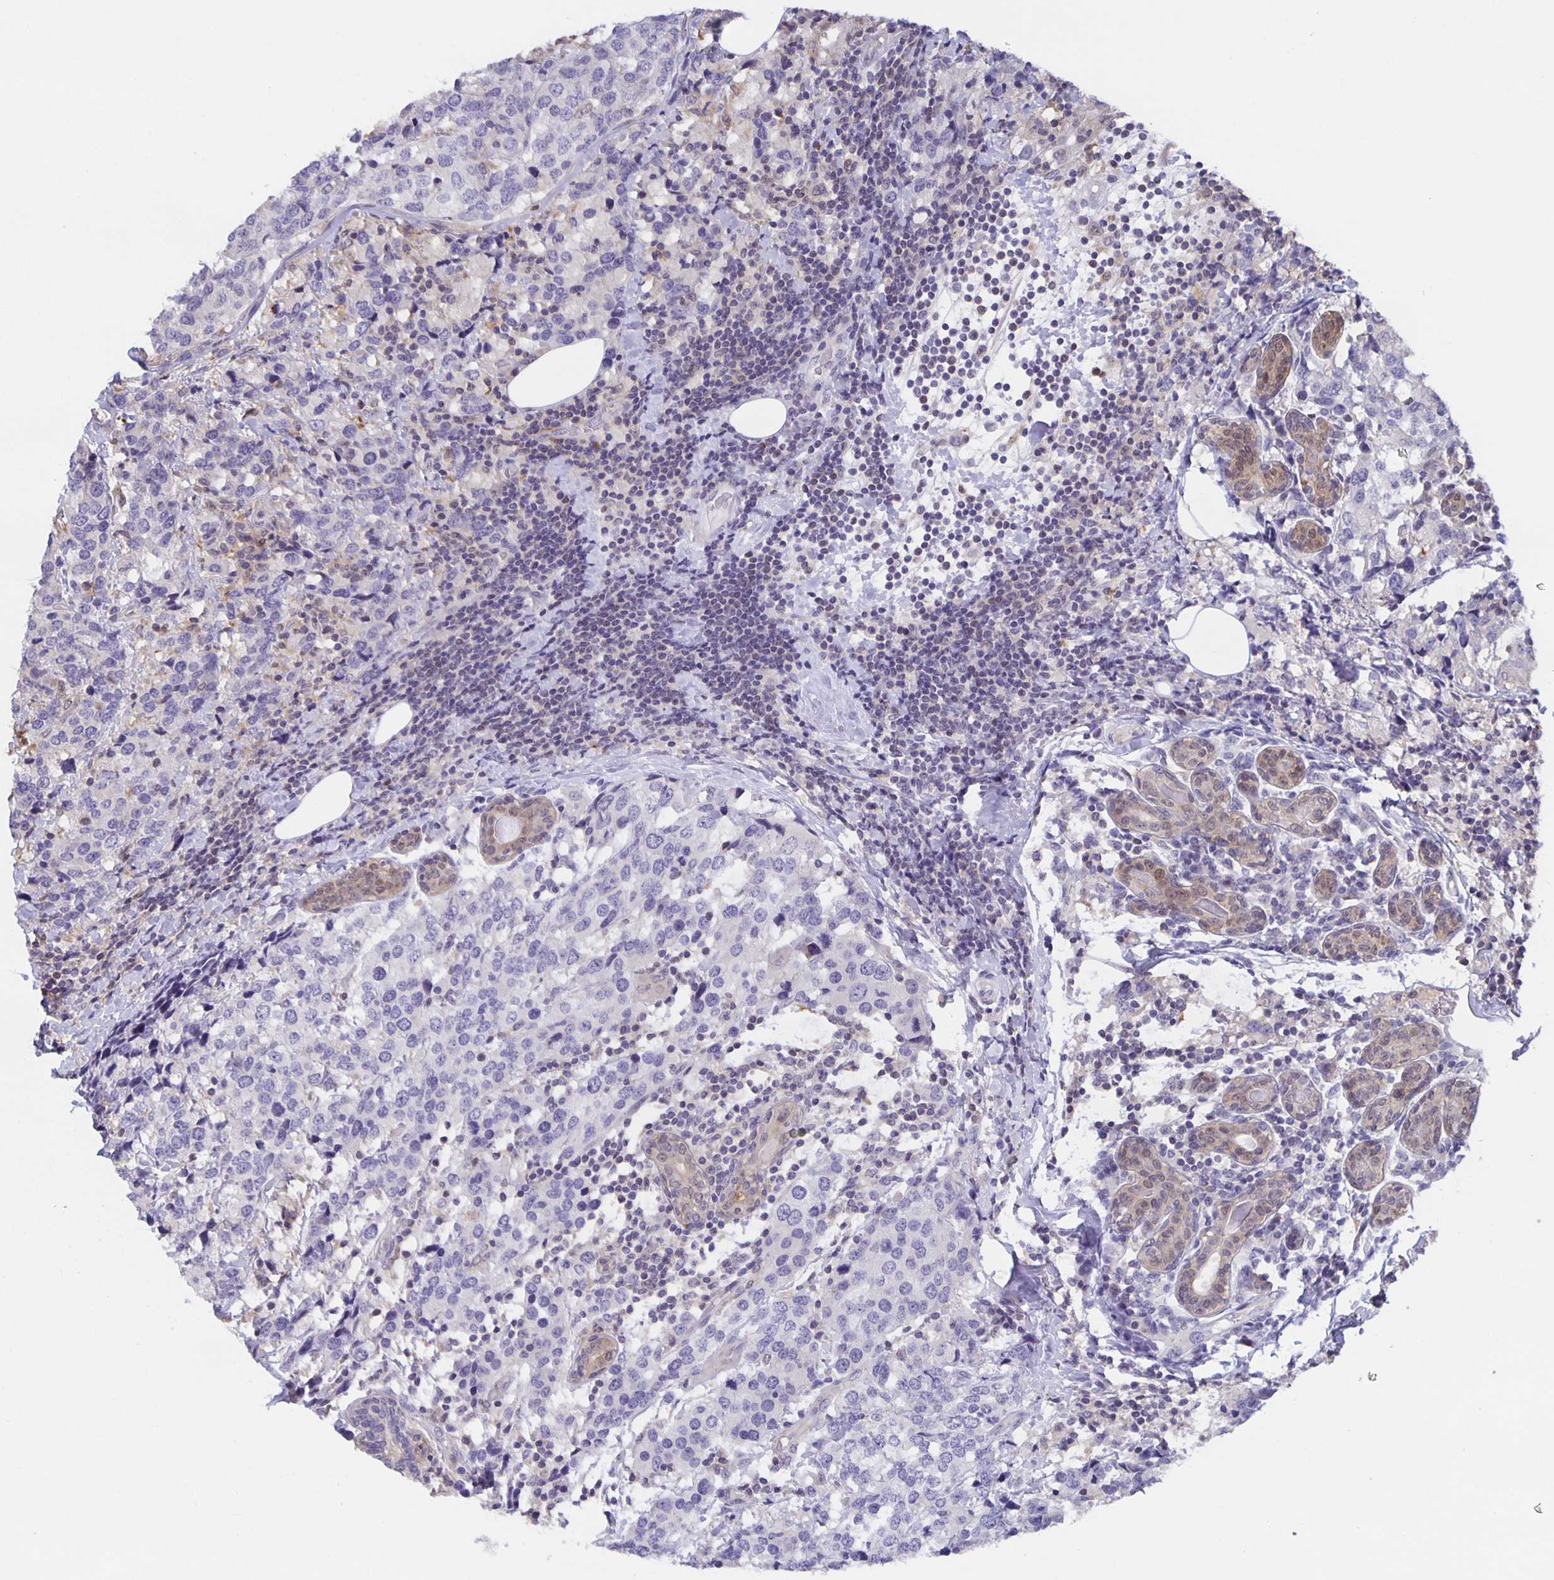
{"staining": {"intensity": "negative", "quantity": "none", "location": "none"}, "tissue": "breast cancer", "cell_type": "Tumor cells", "image_type": "cancer", "snomed": [{"axis": "morphology", "description": "Lobular carcinoma"}, {"axis": "topography", "description": "Breast"}], "caption": "Tumor cells are negative for brown protein staining in breast lobular carcinoma.", "gene": "MARCHF6", "patient": {"sex": "female", "age": 59}}